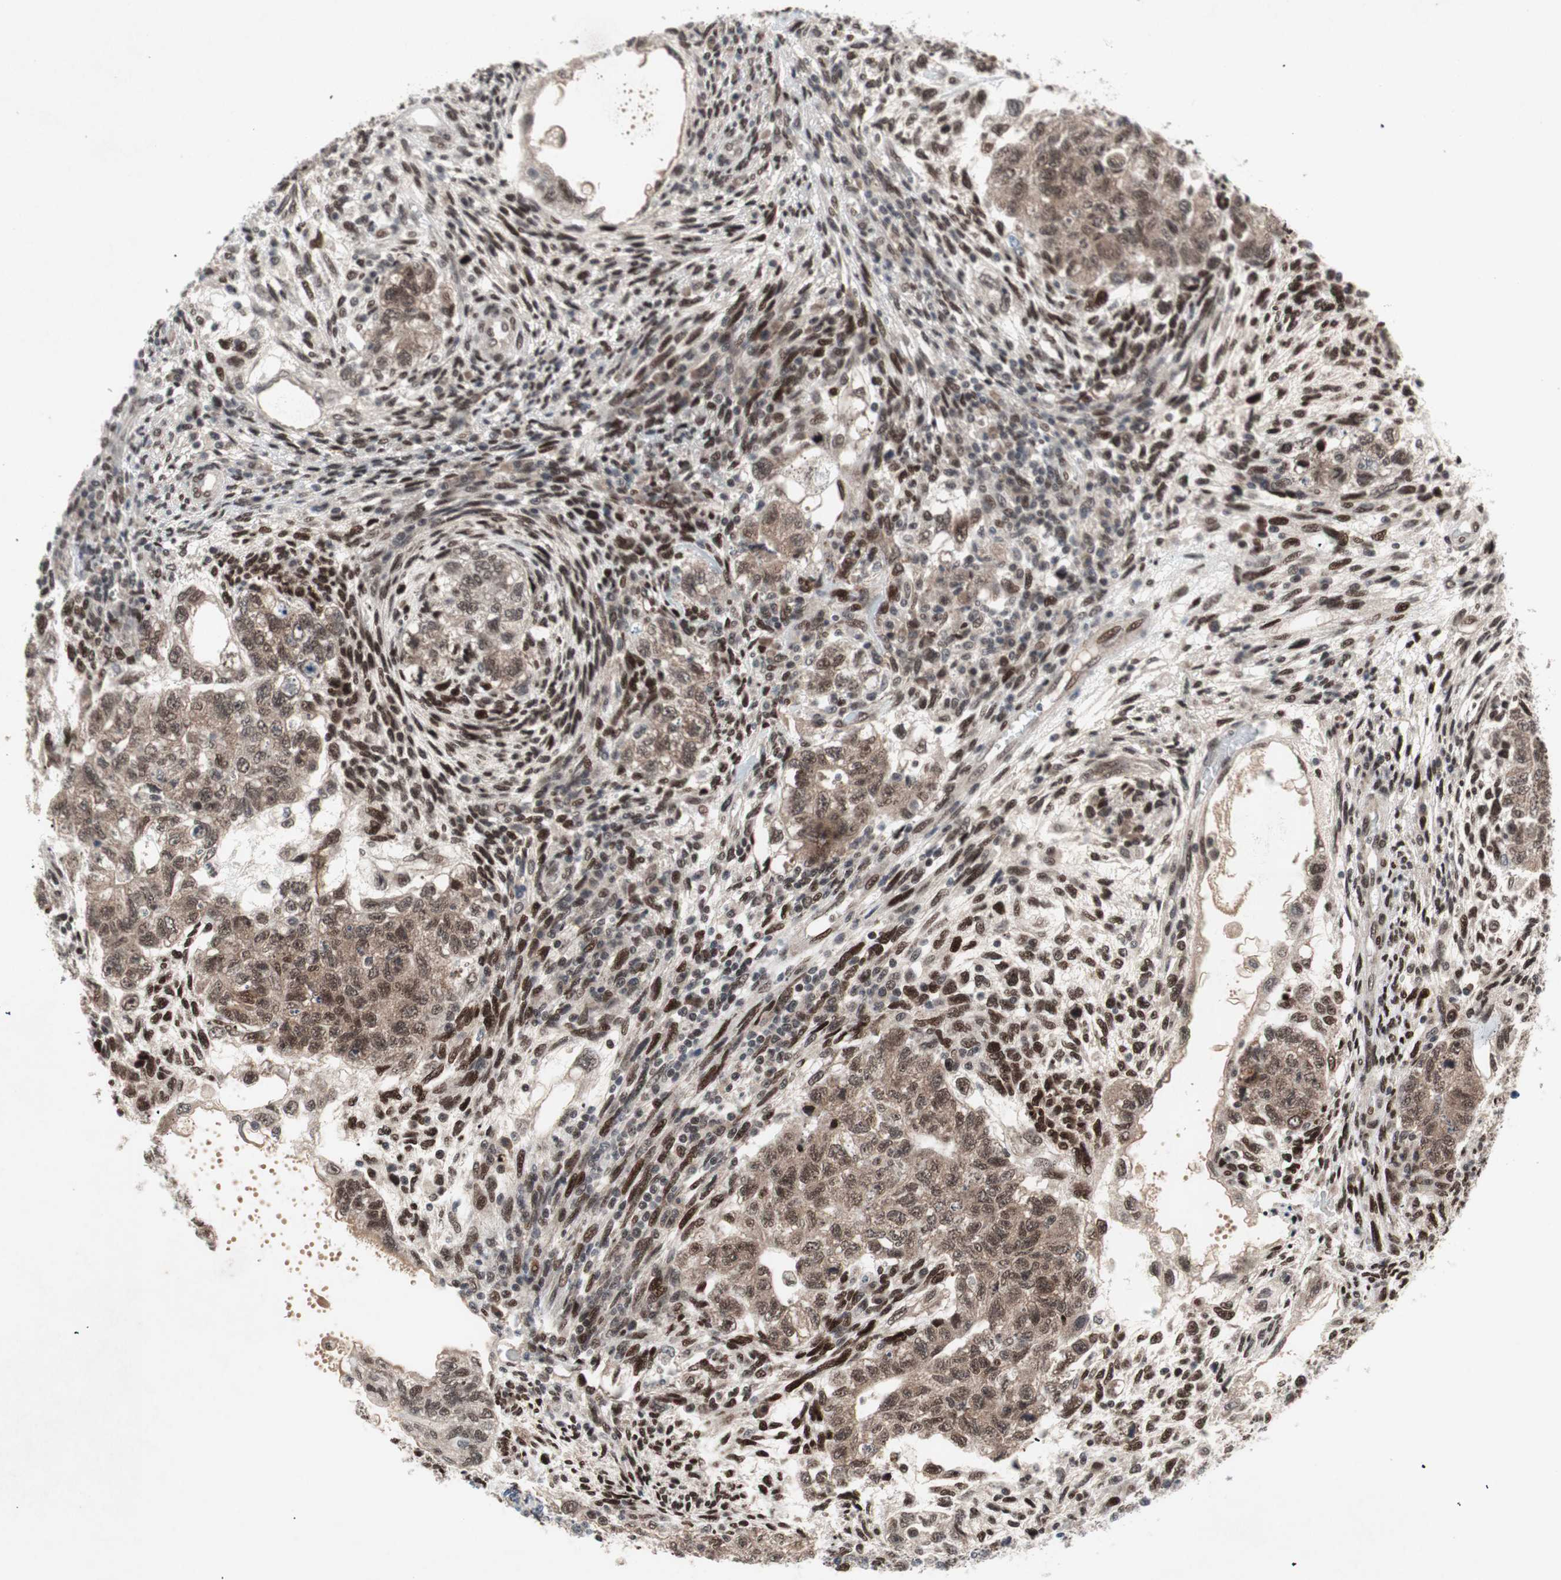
{"staining": {"intensity": "moderate", "quantity": ">75%", "location": "cytoplasmic/membranous,nuclear"}, "tissue": "testis cancer", "cell_type": "Tumor cells", "image_type": "cancer", "snomed": [{"axis": "morphology", "description": "Normal tissue, NOS"}, {"axis": "morphology", "description": "Carcinoma, Embryonal, NOS"}, {"axis": "topography", "description": "Testis"}], "caption": "Protein staining of testis embryonal carcinoma tissue exhibits moderate cytoplasmic/membranous and nuclear staining in about >75% of tumor cells. (IHC, brightfield microscopy, high magnification).", "gene": "TCF12", "patient": {"sex": "male", "age": 36}}